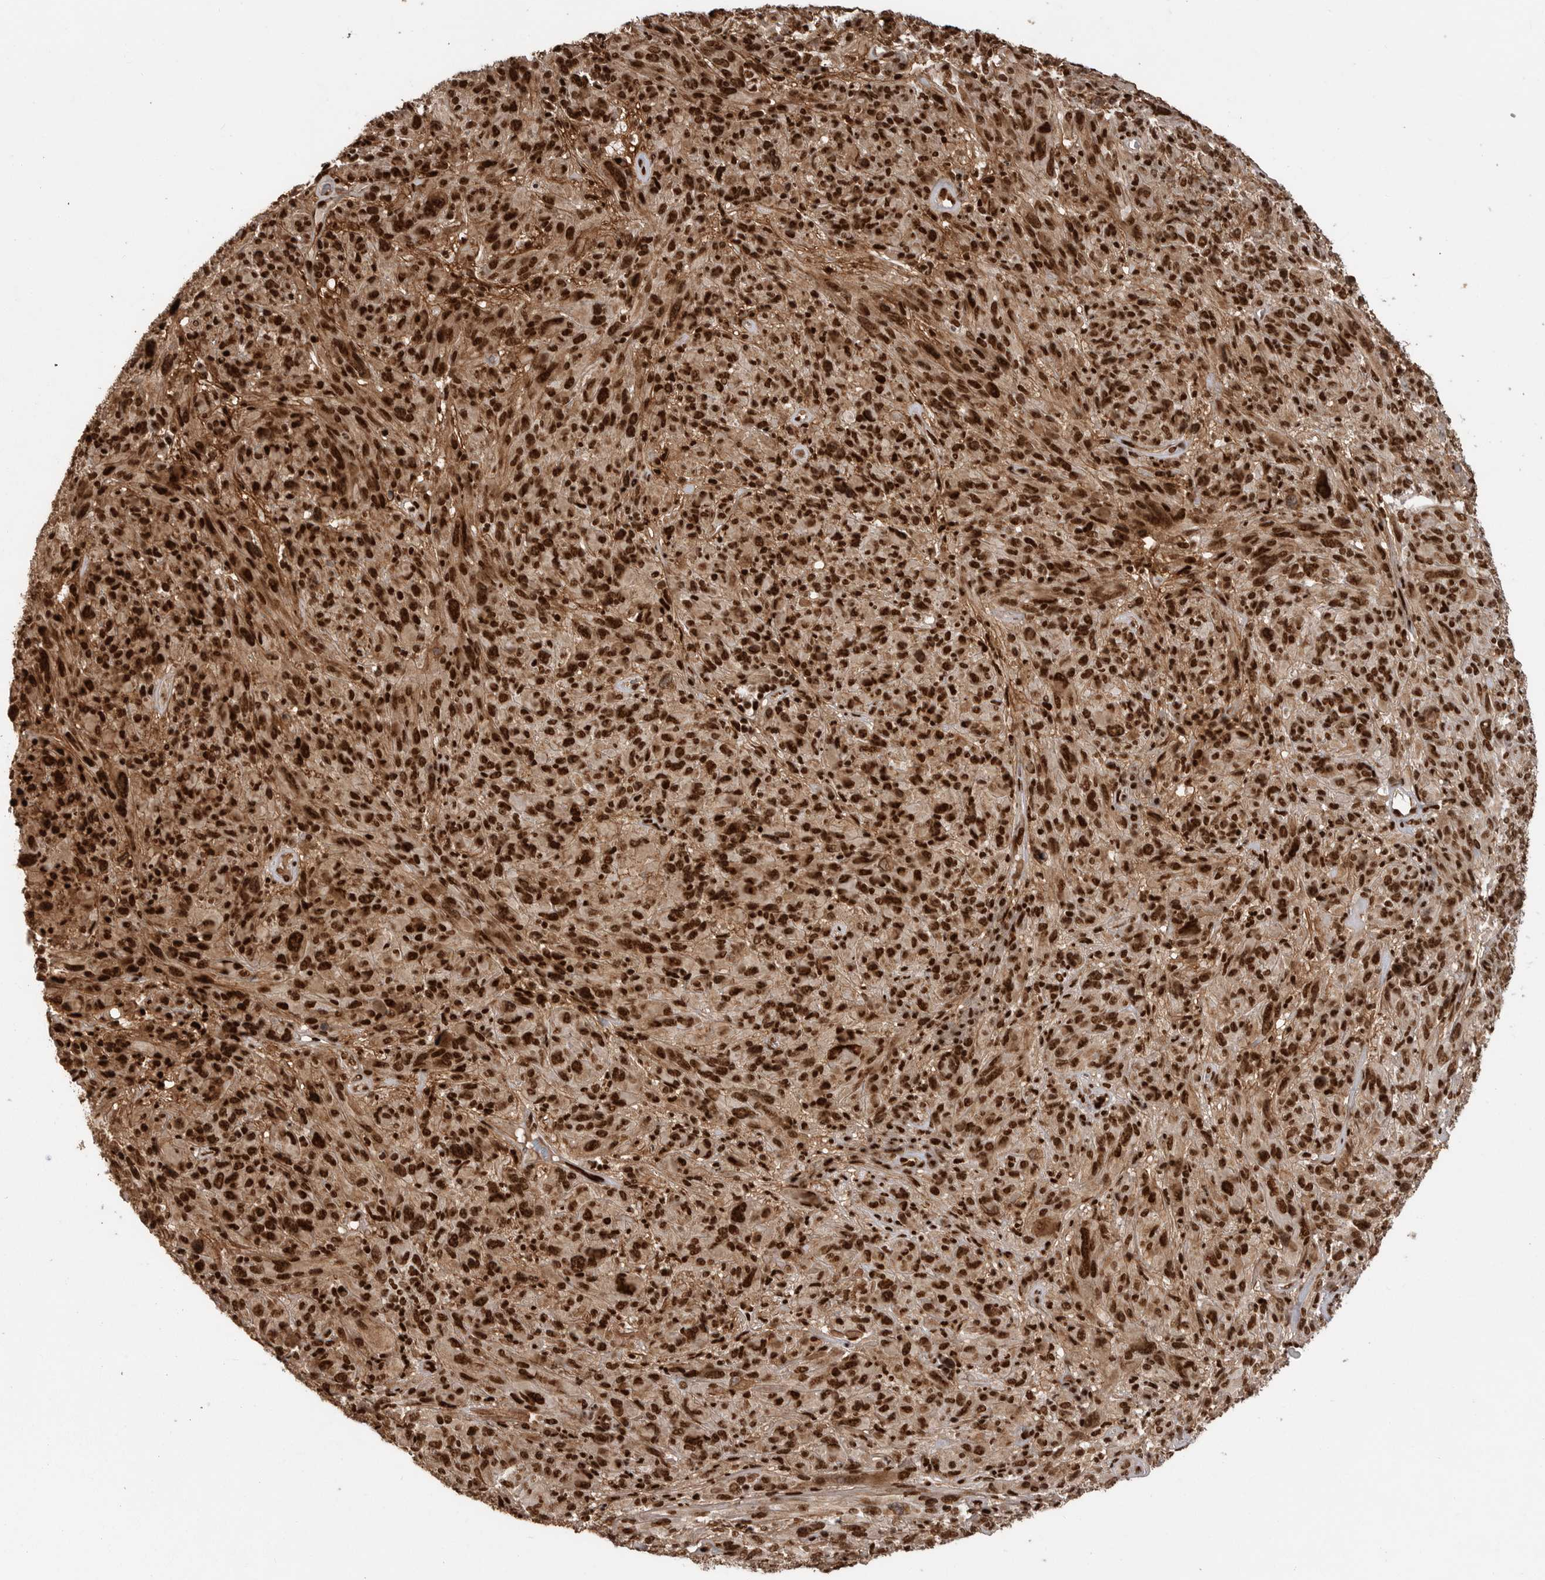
{"staining": {"intensity": "strong", "quantity": ">75%", "location": "nuclear"}, "tissue": "melanoma", "cell_type": "Tumor cells", "image_type": "cancer", "snomed": [{"axis": "morphology", "description": "Malignant melanoma, NOS"}, {"axis": "topography", "description": "Skin of head"}], "caption": "Protein expression analysis of human melanoma reveals strong nuclear positivity in about >75% of tumor cells.", "gene": "PPP1R8", "patient": {"sex": "male", "age": 96}}